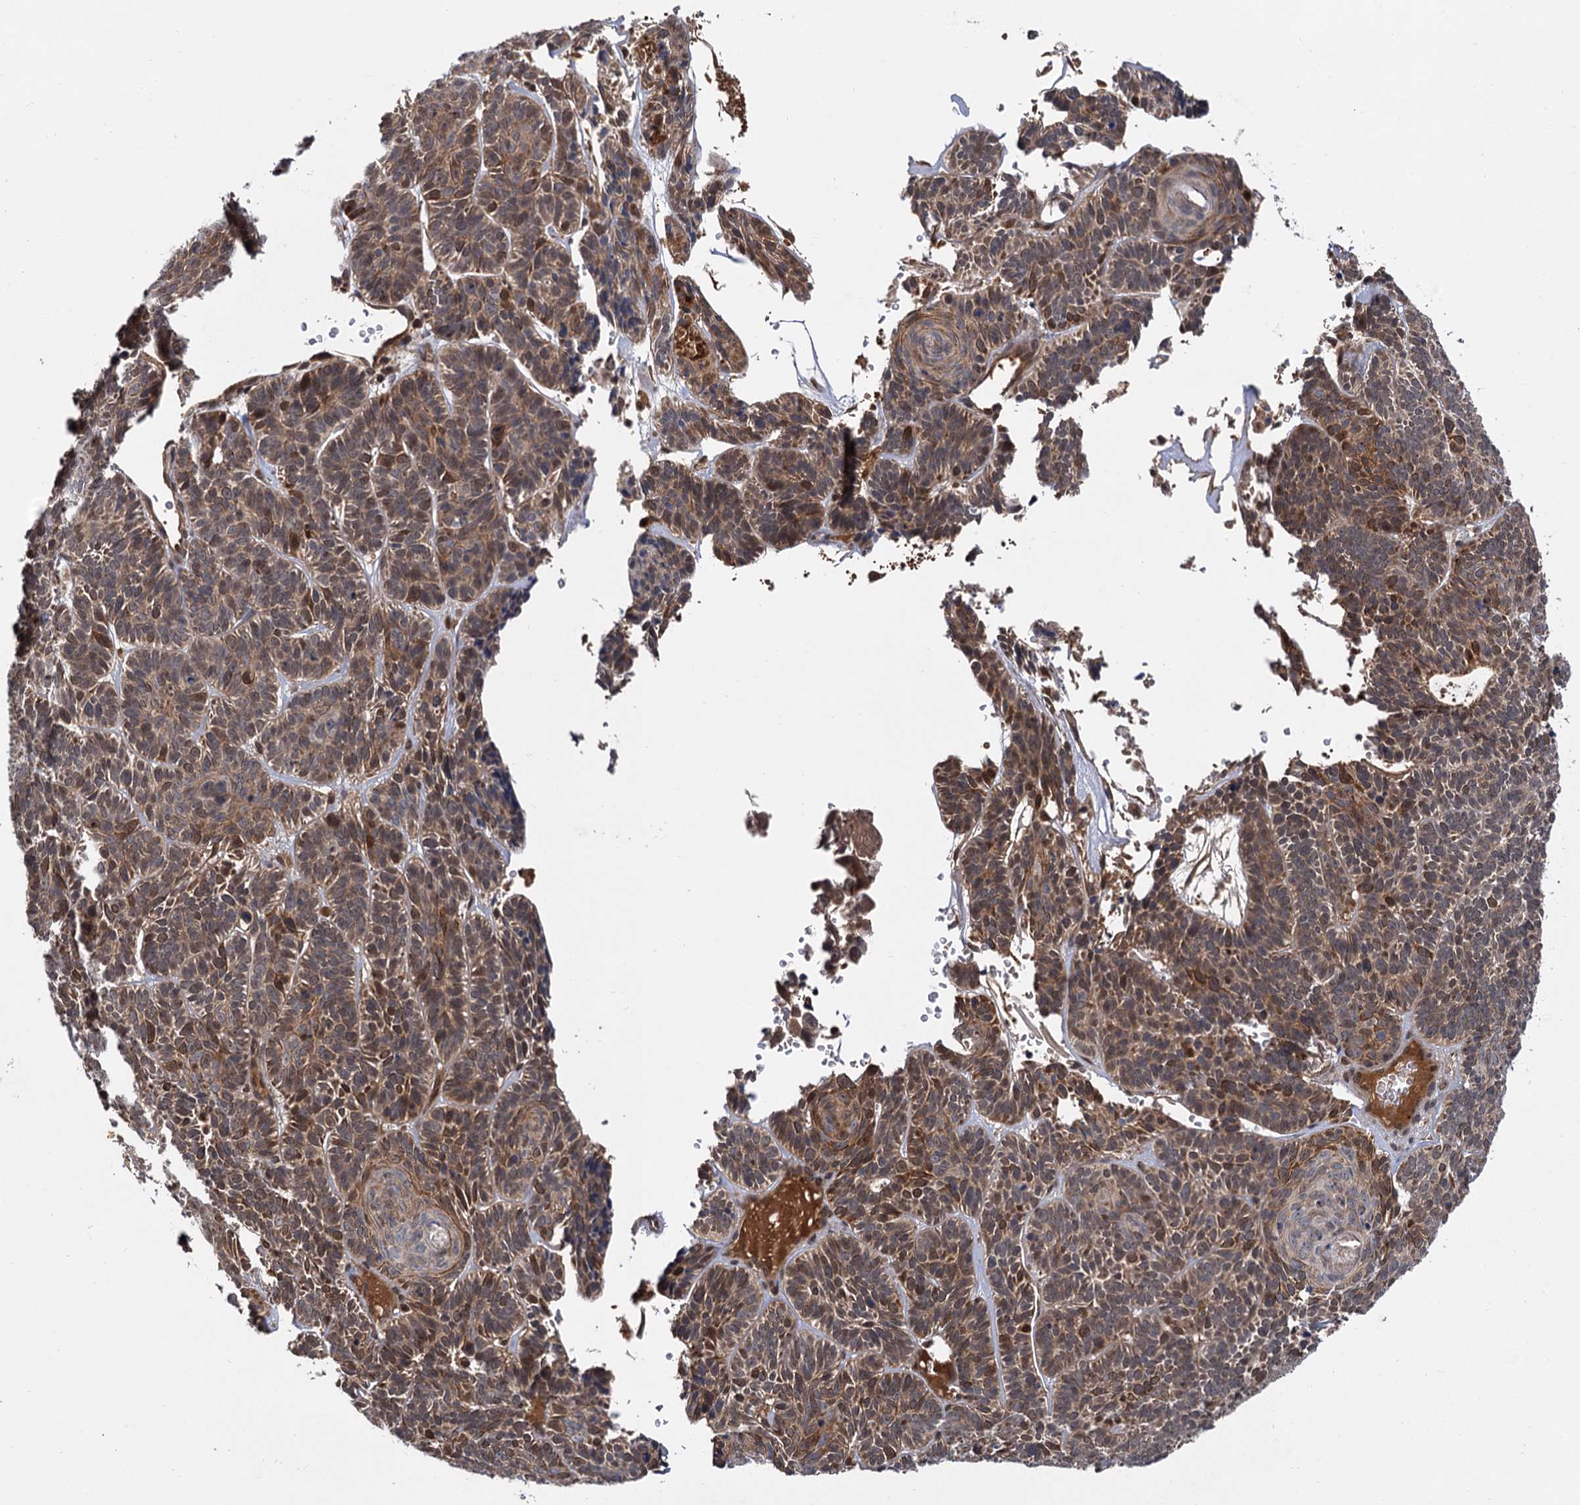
{"staining": {"intensity": "moderate", "quantity": ">75%", "location": "cytoplasmic/membranous"}, "tissue": "skin cancer", "cell_type": "Tumor cells", "image_type": "cancer", "snomed": [{"axis": "morphology", "description": "Basal cell carcinoma"}, {"axis": "topography", "description": "Skin"}], "caption": "High-magnification brightfield microscopy of skin cancer (basal cell carcinoma) stained with DAB (3,3'-diaminobenzidine) (brown) and counterstained with hematoxylin (blue). tumor cells exhibit moderate cytoplasmic/membranous positivity is identified in approximately>75% of cells.", "gene": "SELENOP", "patient": {"sex": "male", "age": 85}}